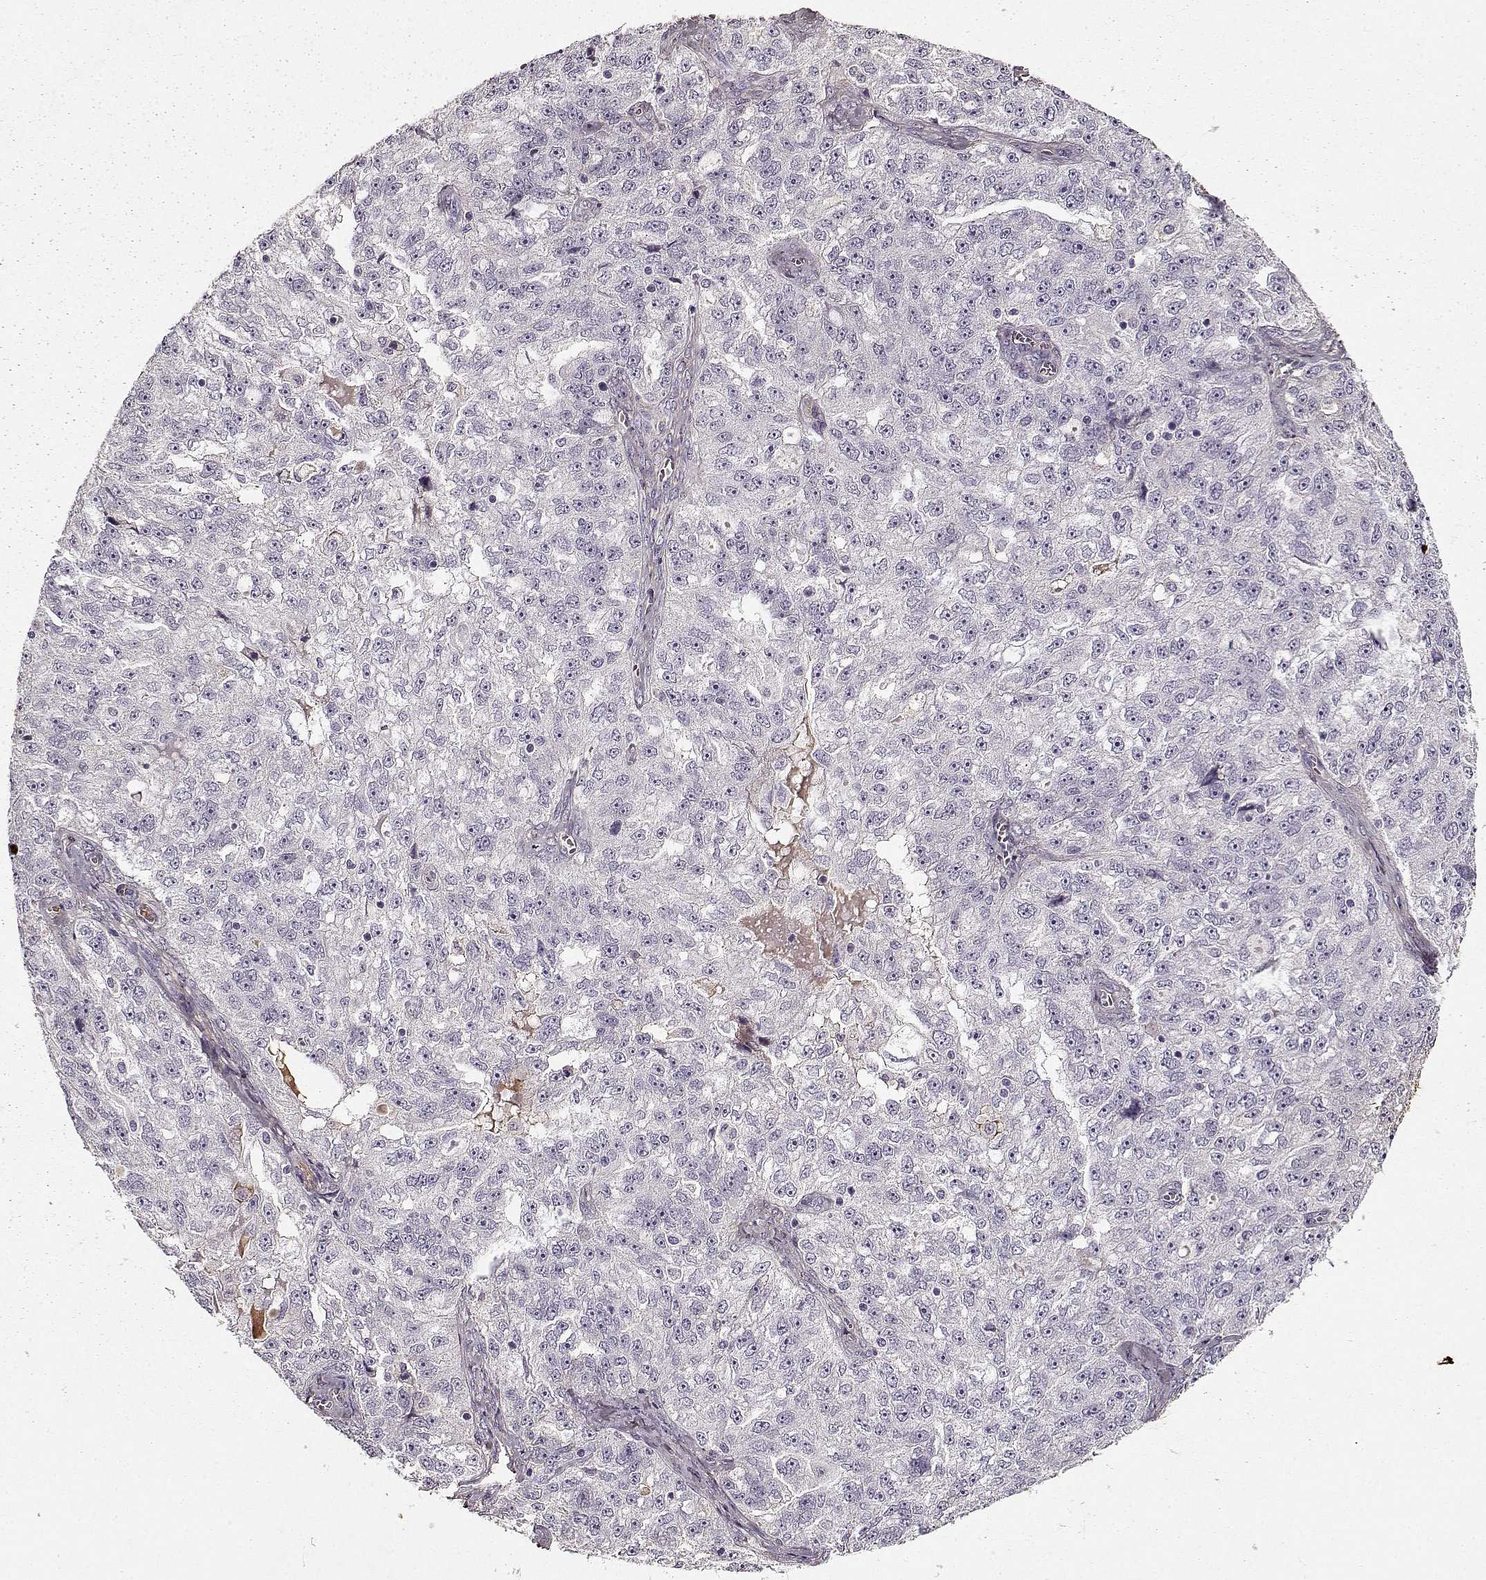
{"staining": {"intensity": "negative", "quantity": "none", "location": "none"}, "tissue": "ovarian cancer", "cell_type": "Tumor cells", "image_type": "cancer", "snomed": [{"axis": "morphology", "description": "Cystadenocarcinoma, serous, NOS"}, {"axis": "topography", "description": "Ovary"}], "caption": "Immunohistochemistry photomicrograph of ovarian cancer stained for a protein (brown), which displays no staining in tumor cells.", "gene": "LUM", "patient": {"sex": "female", "age": 51}}